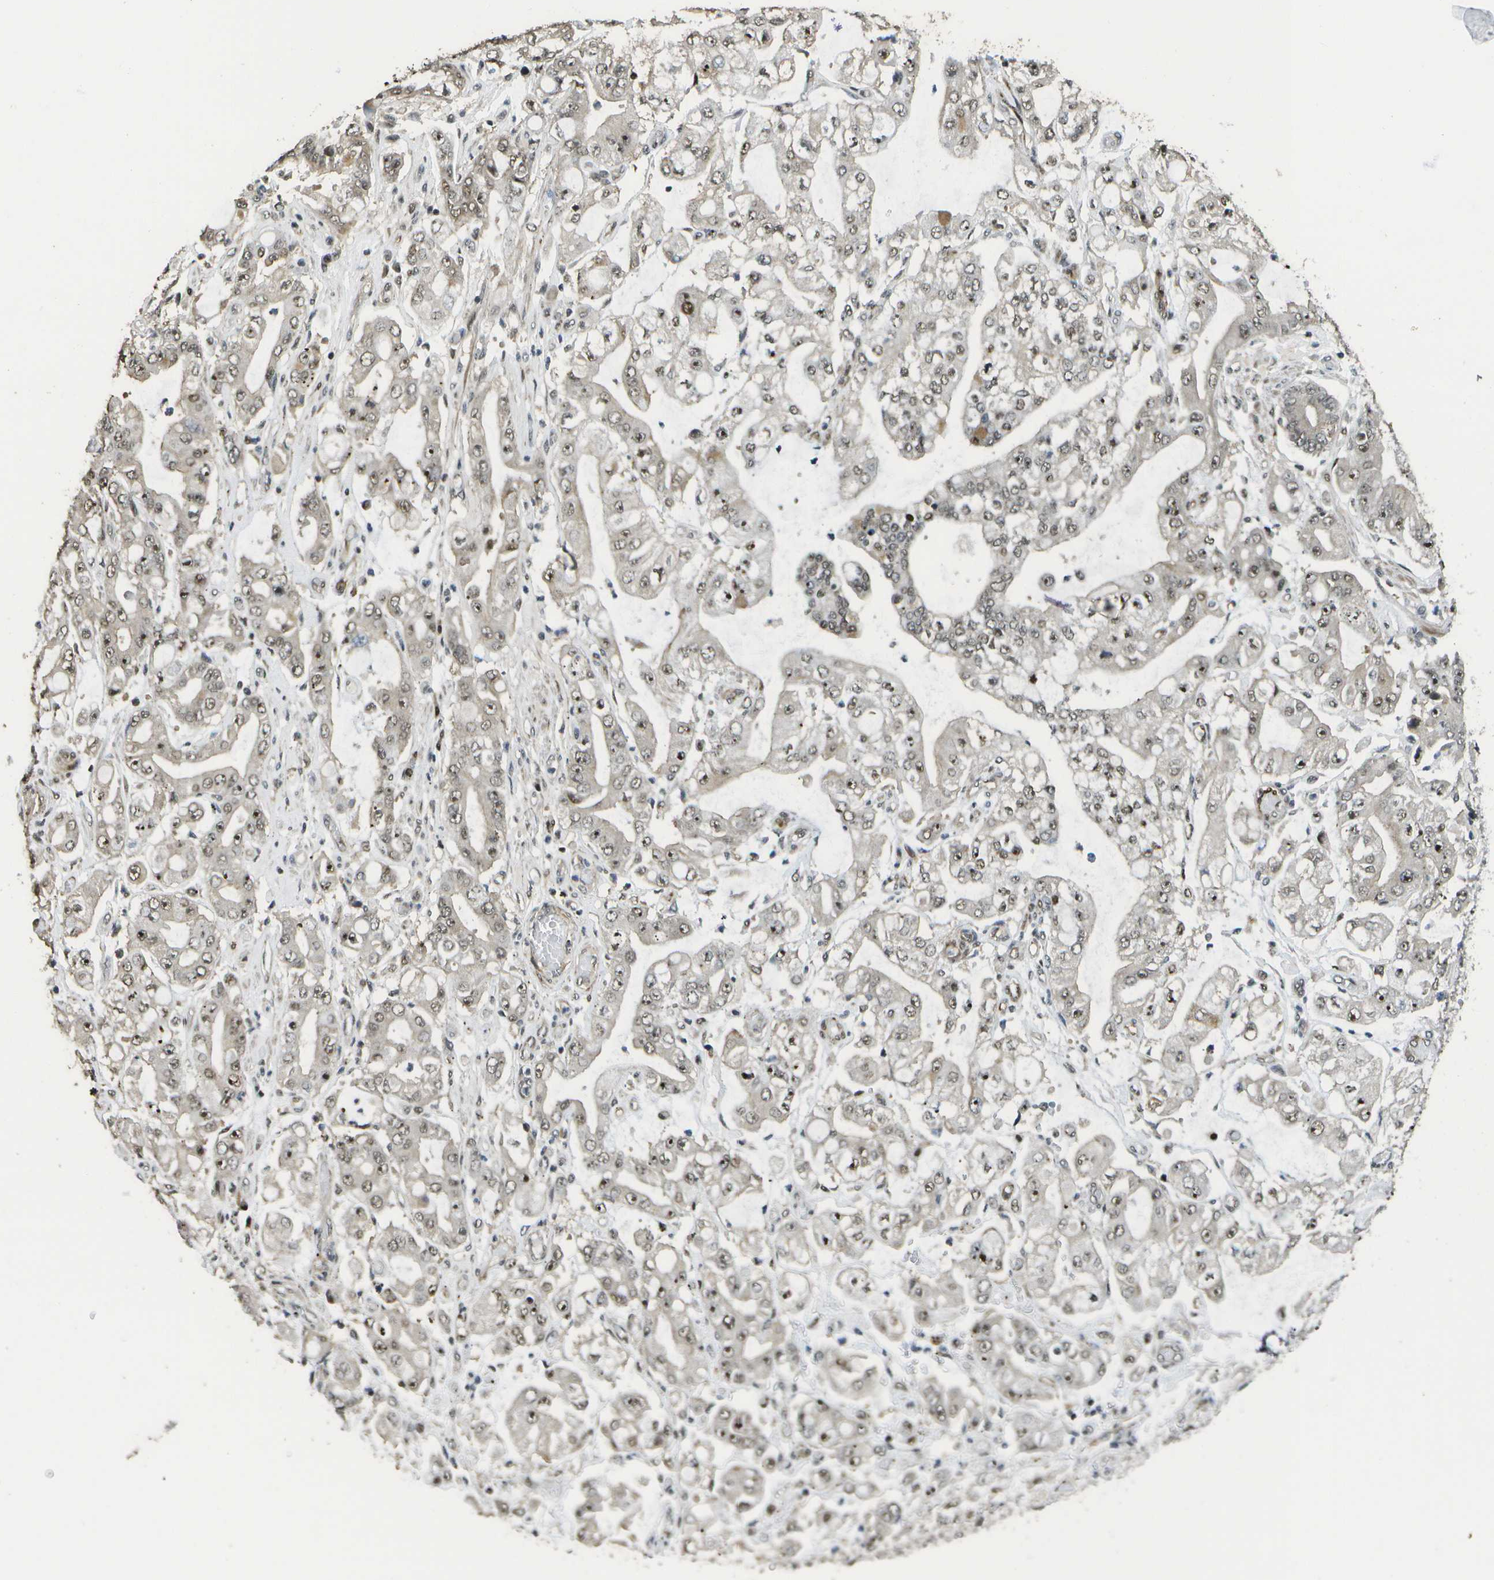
{"staining": {"intensity": "weak", "quantity": ">75%", "location": "nuclear"}, "tissue": "stomach cancer", "cell_type": "Tumor cells", "image_type": "cancer", "snomed": [{"axis": "morphology", "description": "Adenocarcinoma, NOS"}, {"axis": "topography", "description": "Stomach"}], "caption": "DAB immunohistochemical staining of human stomach cancer displays weak nuclear protein expression in about >75% of tumor cells. Immunohistochemistry stains the protein of interest in brown and the nuclei are stained blue.", "gene": "KAT5", "patient": {"sex": "male", "age": 76}}